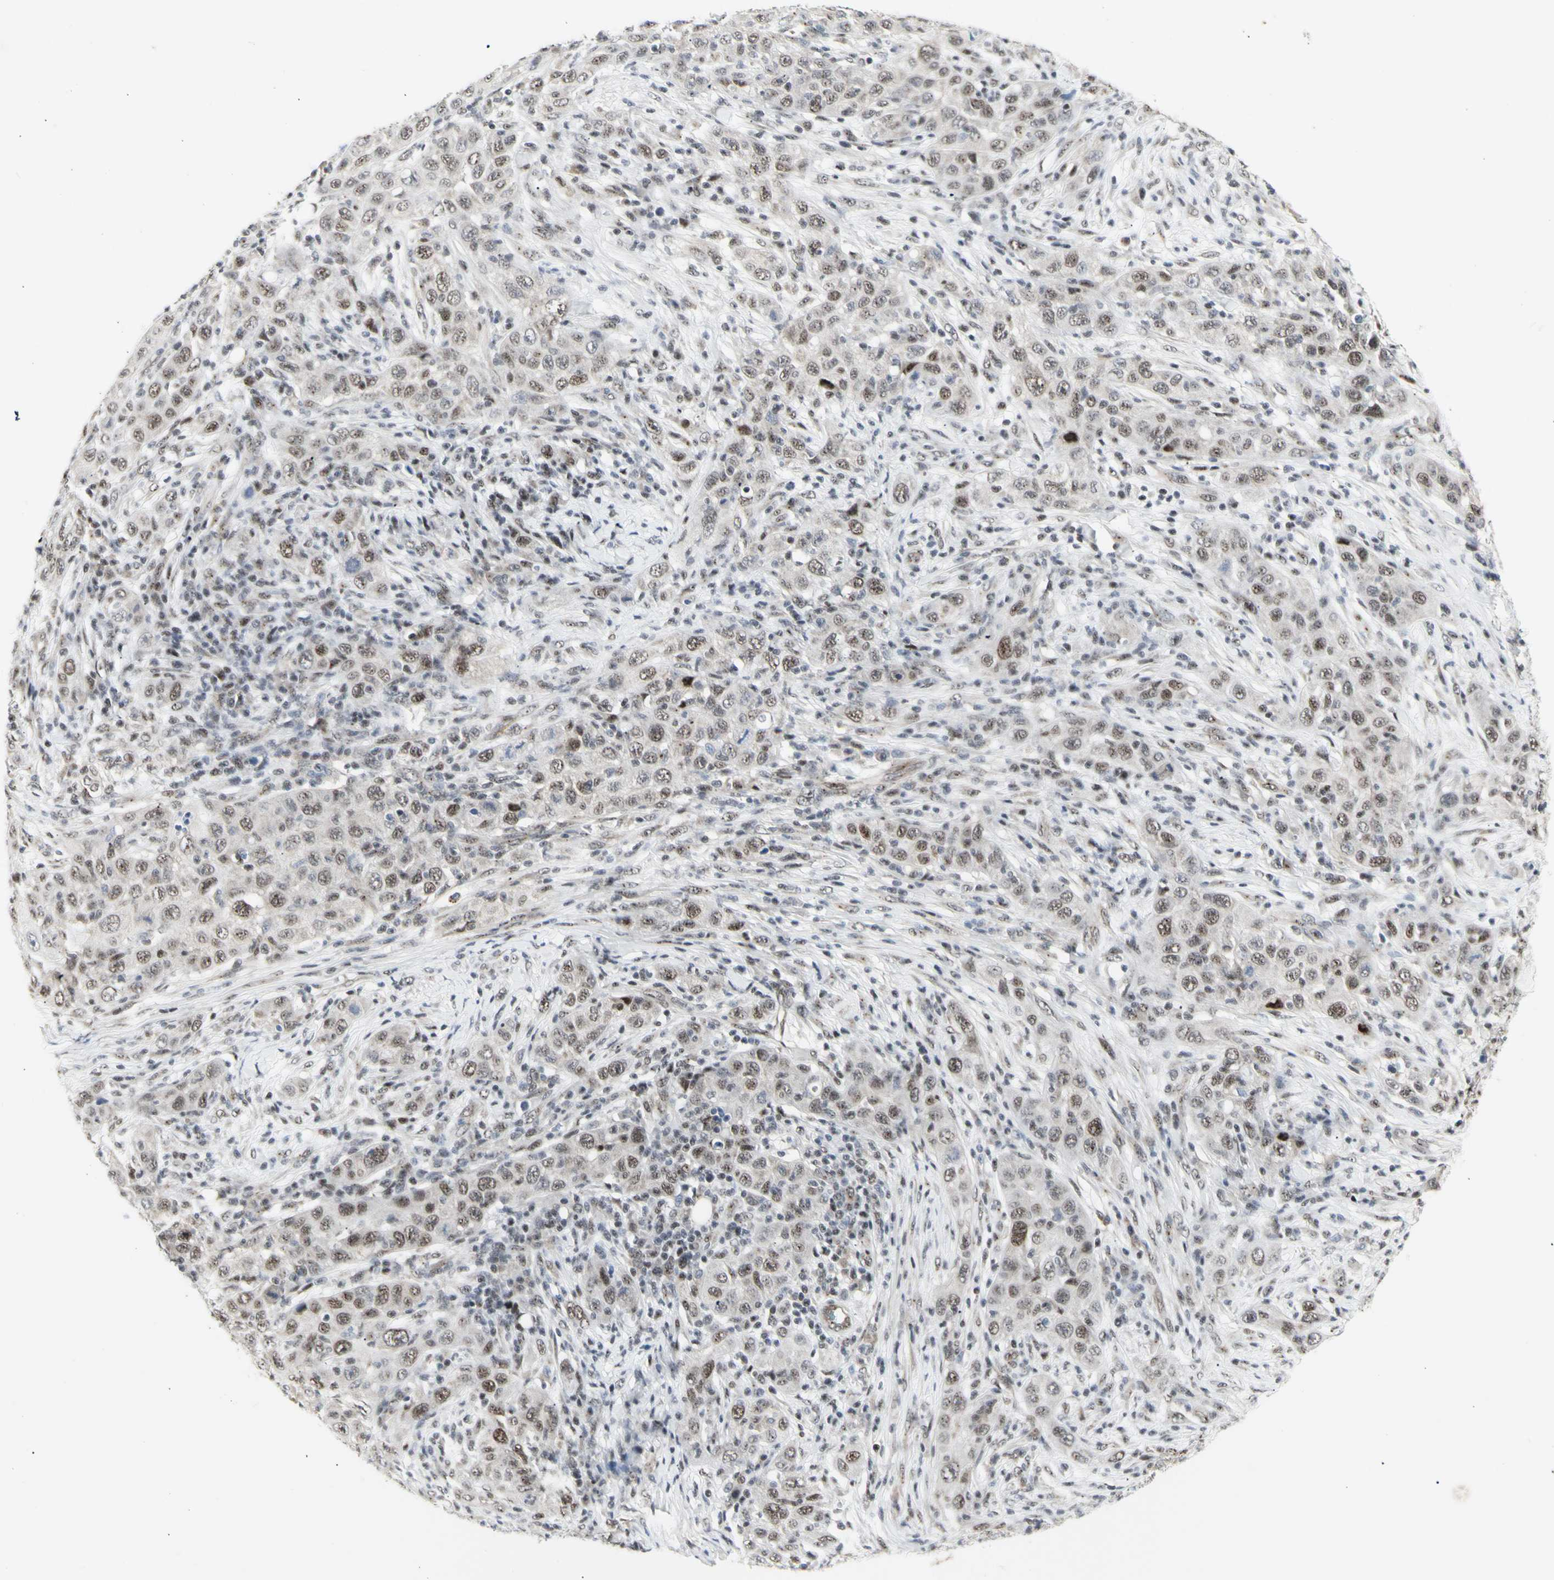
{"staining": {"intensity": "weak", "quantity": ">75%", "location": "nuclear"}, "tissue": "skin cancer", "cell_type": "Tumor cells", "image_type": "cancer", "snomed": [{"axis": "morphology", "description": "Squamous cell carcinoma, NOS"}, {"axis": "topography", "description": "Skin"}], "caption": "Brown immunohistochemical staining in skin cancer shows weak nuclear staining in about >75% of tumor cells. The staining is performed using DAB (3,3'-diaminobenzidine) brown chromogen to label protein expression. The nuclei are counter-stained blue using hematoxylin.", "gene": "DHRS7B", "patient": {"sex": "female", "age": 88}}